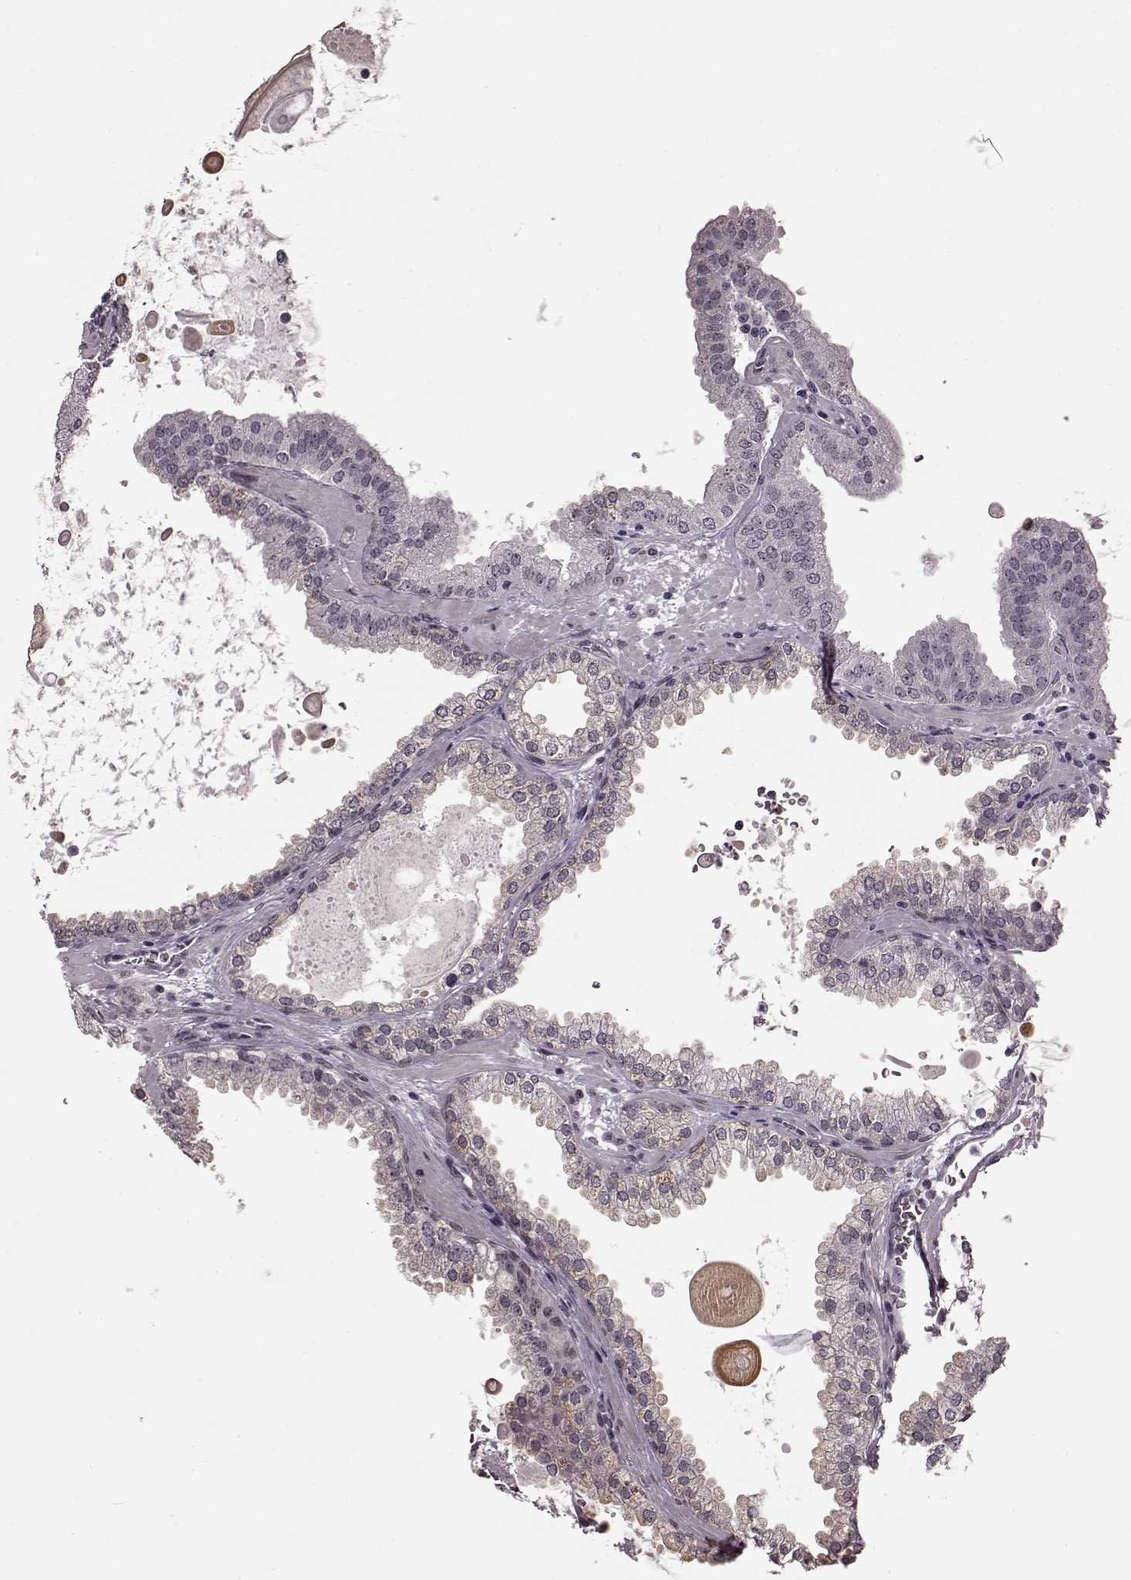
{"staining": {"intensity": "negative", "quantity": "none", "location": "none"}, "tissue": "prostate cancer", "cell_type": "Tumor cells", "image_type": "cancer", "snomed": [{"axis": "morphology", "description": "Normal tissue, NOS"}, {"axis": "morphology", "description": "Adenocarcinoma, High grade"}, {"axis": "topography", "description": "Prostate"}], "caption": "Protein analysis of prostate cancer (adenocarcinoma (high-grade)) exhibits no significant expression in tumor cells.", "gene": "STX1B", "patient": {"sex": "male", "age": 83}}